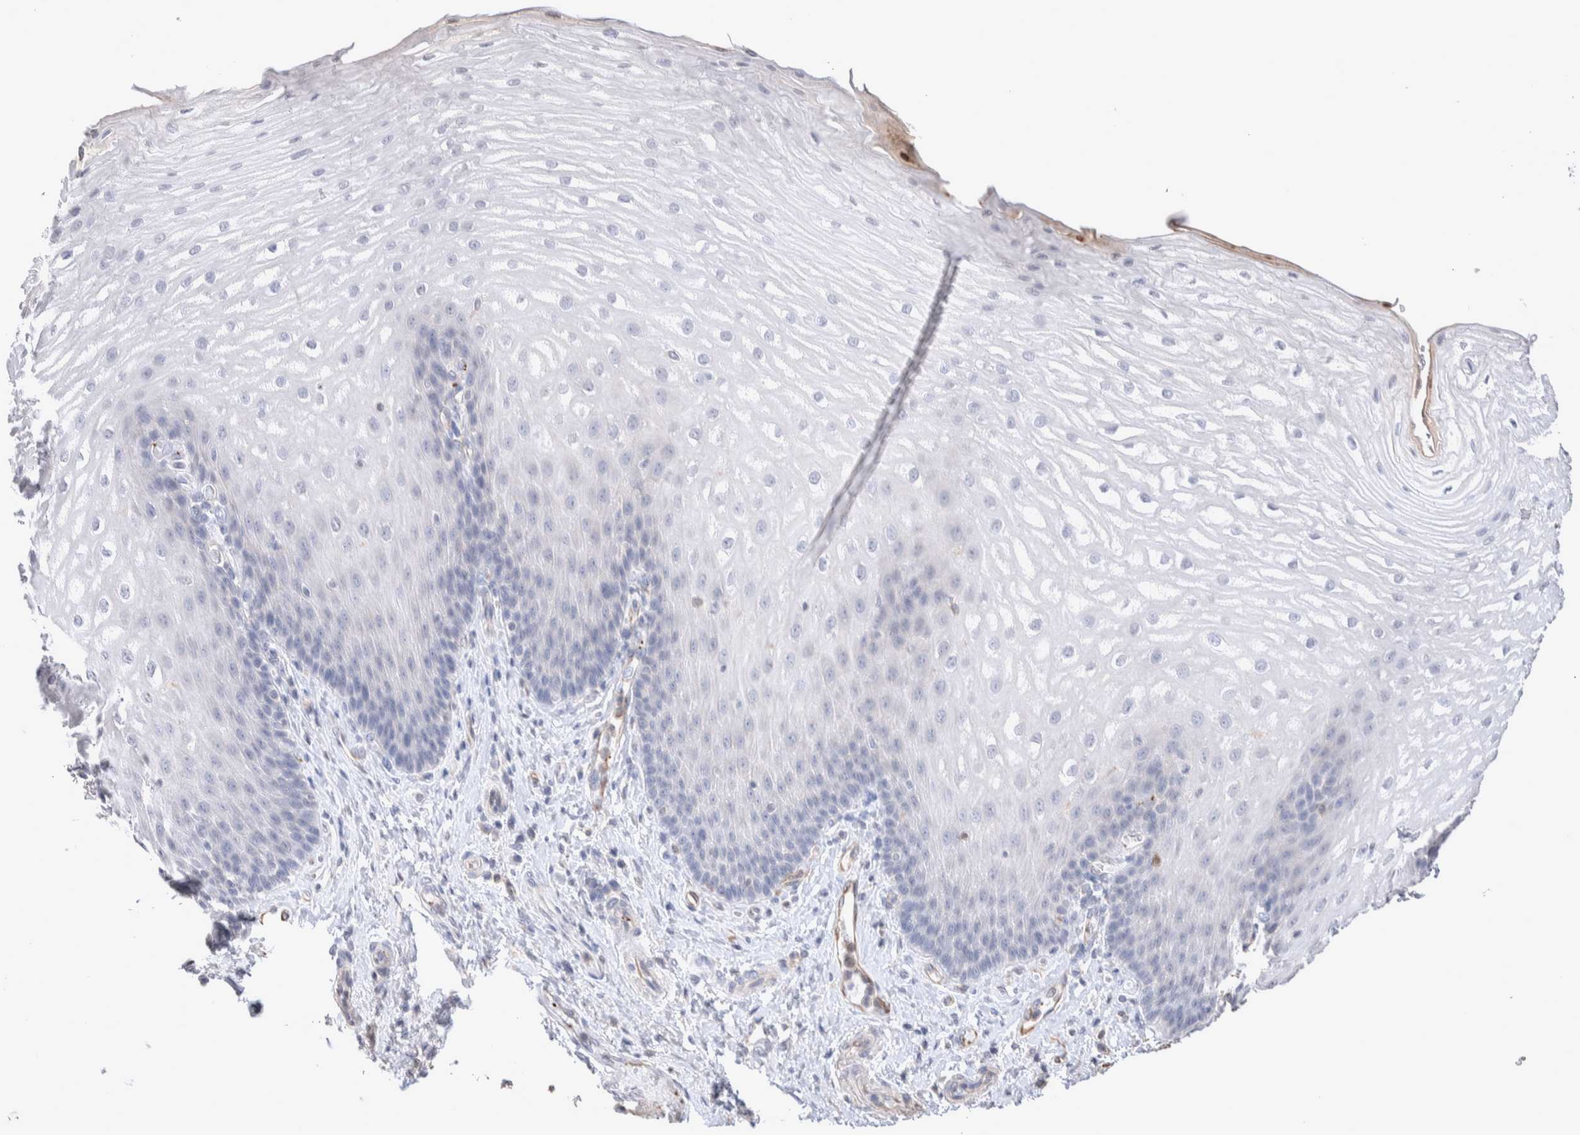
{"staining": {"intensity": "negative", "quantity": "none", "location": "none"}, "tissue": "esophagus", "cell_type": "Squamous epithelial cells", "image_type": "normal", "snomed": [{"axis": "morphology", "description": "Normal tissue, NOS"}, {"axis": "topography", "description": "Esophagus"}], "caption": "High magnification brightfield microscopy of benign esophagus stained with DAB (brown) and counterstained with hematoxylin (blue): squamous epithelial cells show no significant expression. (DAB (3,3'-diaminobenzidine) immunohistochemistry visualized using brightfield microscopy, high magnification).", "gene": "FFAR2", "patient": {"sex": "male", "age": 54}}